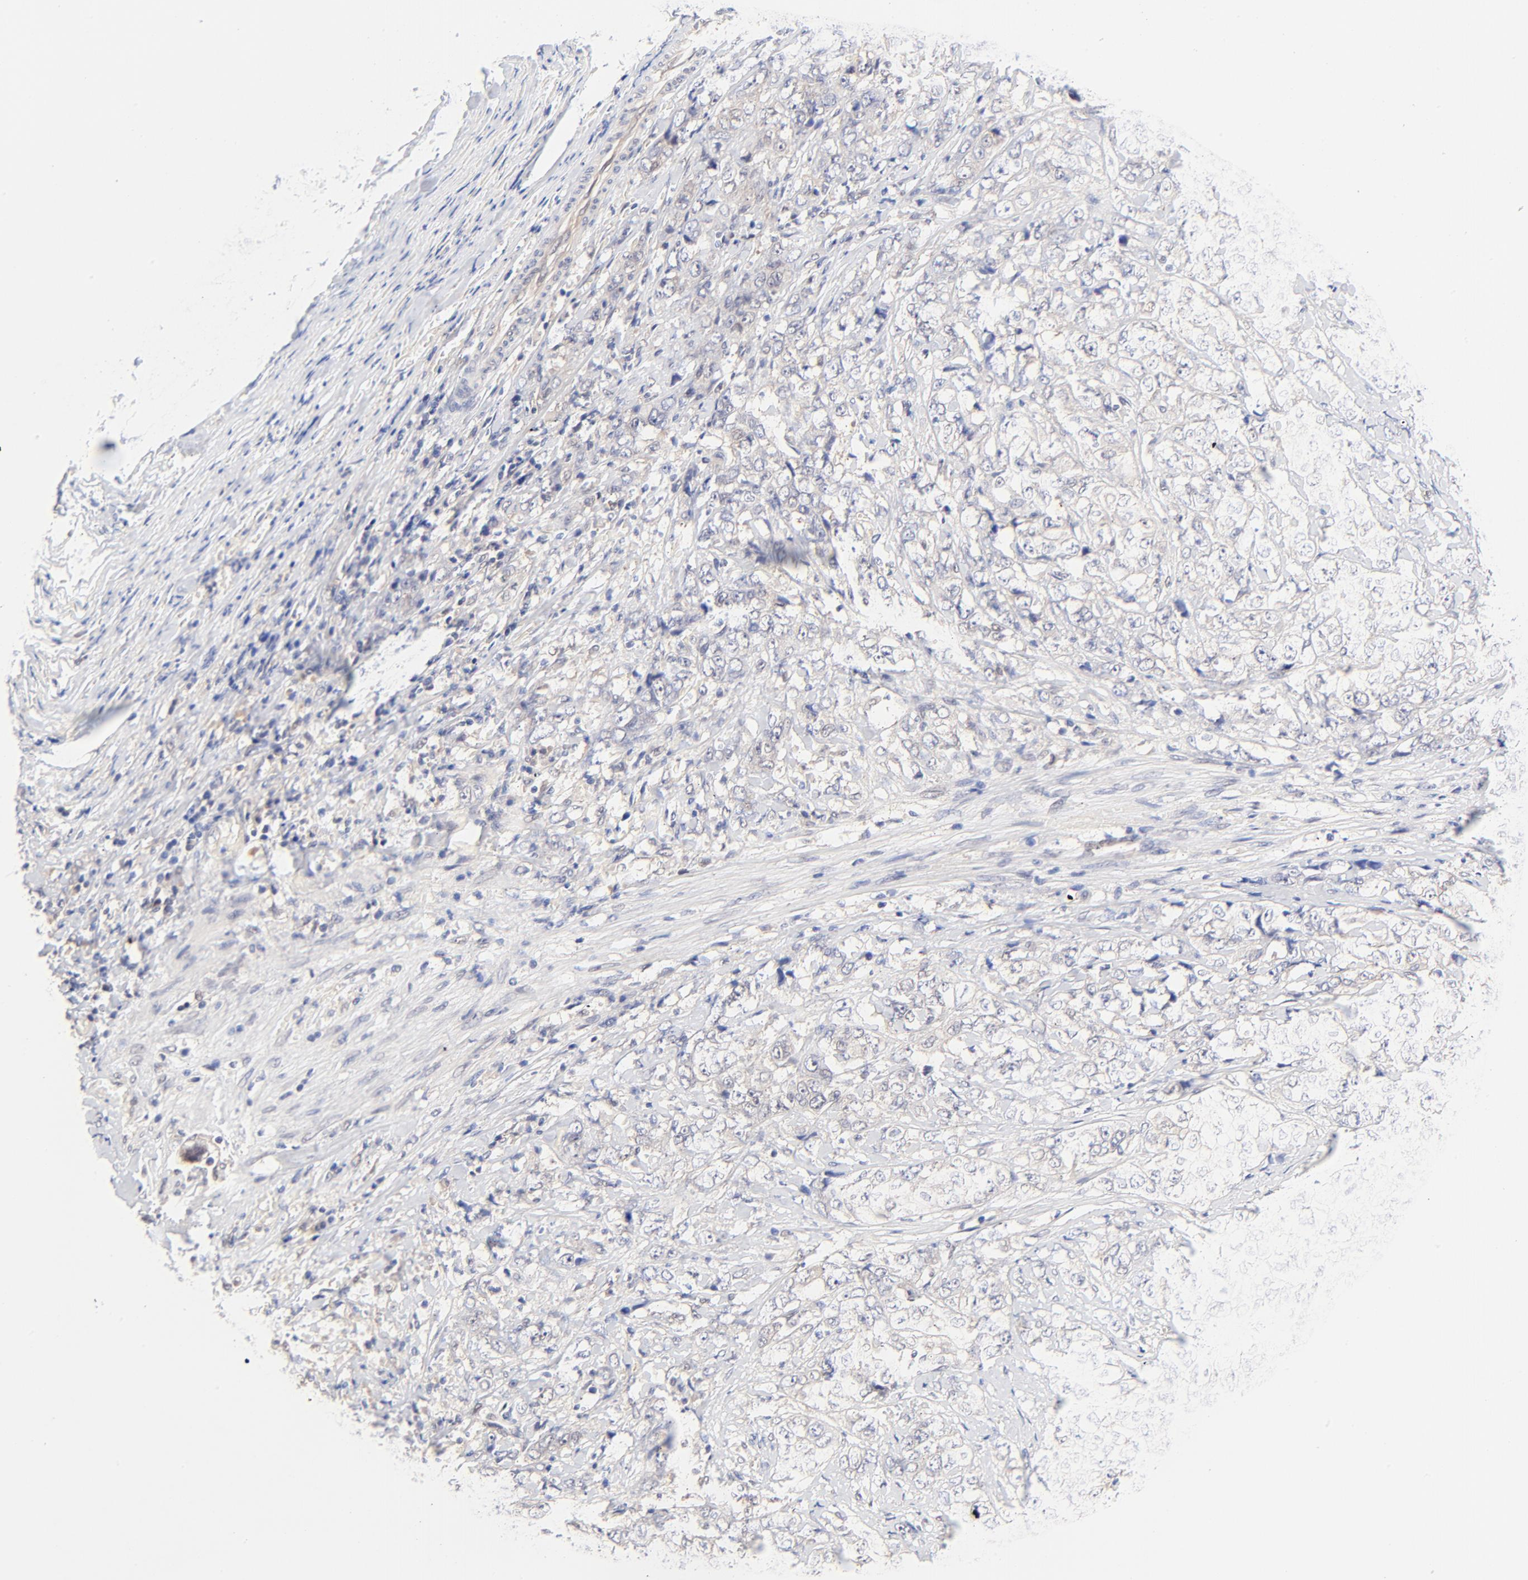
{"staining": {"intensity": "negative", "quantity": "none", "location": "none"}, "tissue": "stomach cancer", "cell_type": "Tumor cells", "image_type": "cancer", "snomed": [{"axis": "morphology", "description": "Adenocarcinoma, NOS"}, {"axis": "topography", "description": "Stomach"}], "caption": "DAB immunohistochemical staining of stomach adenocarcinoma exhibits no significant expression in tumor cells.", "gene": "TXNL1", "patient": {"sex": "male", "age": 48}}